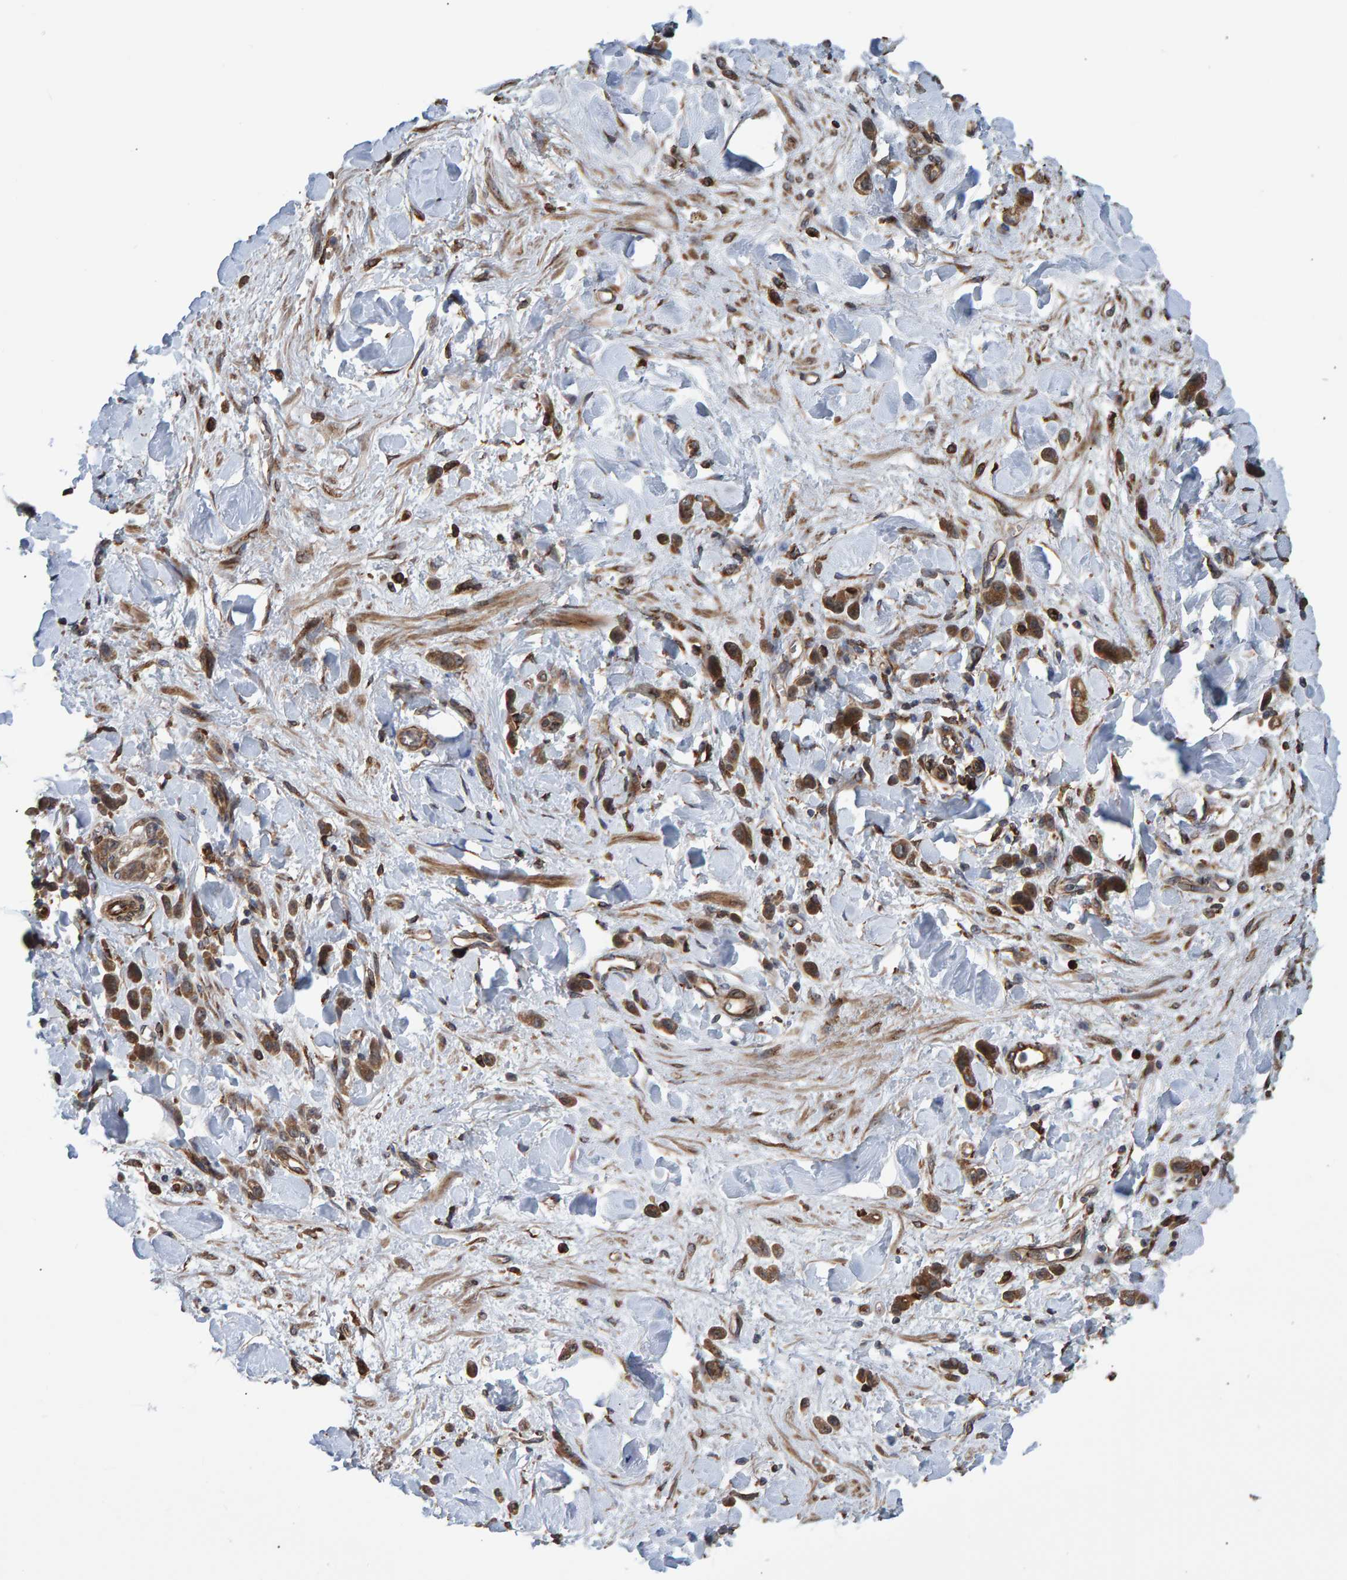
{"staining": {"intensity": "moderate", "quantity": ">75%", "location": "cytoplasmic/membranous"}, "tissue": "stomach cancer", "cell_type": "Tumor cells", "image_type": "cancer", "snomed": [{"axis": "morphology", "description": "Normal tissue, NOS"}, {"axis": "morphology", "description": "Adenocarcinoma, NOS"}, {"axis": "topography", "description": "Stomach"}], "caption": "An image of human adenocarcinoma (stomach) stained for a protein displays moderate cytoplasmic/membranous brown staining in tumor cells.", "gene": "FAM117A", "patient": {"sex": "male", "age": 82}}